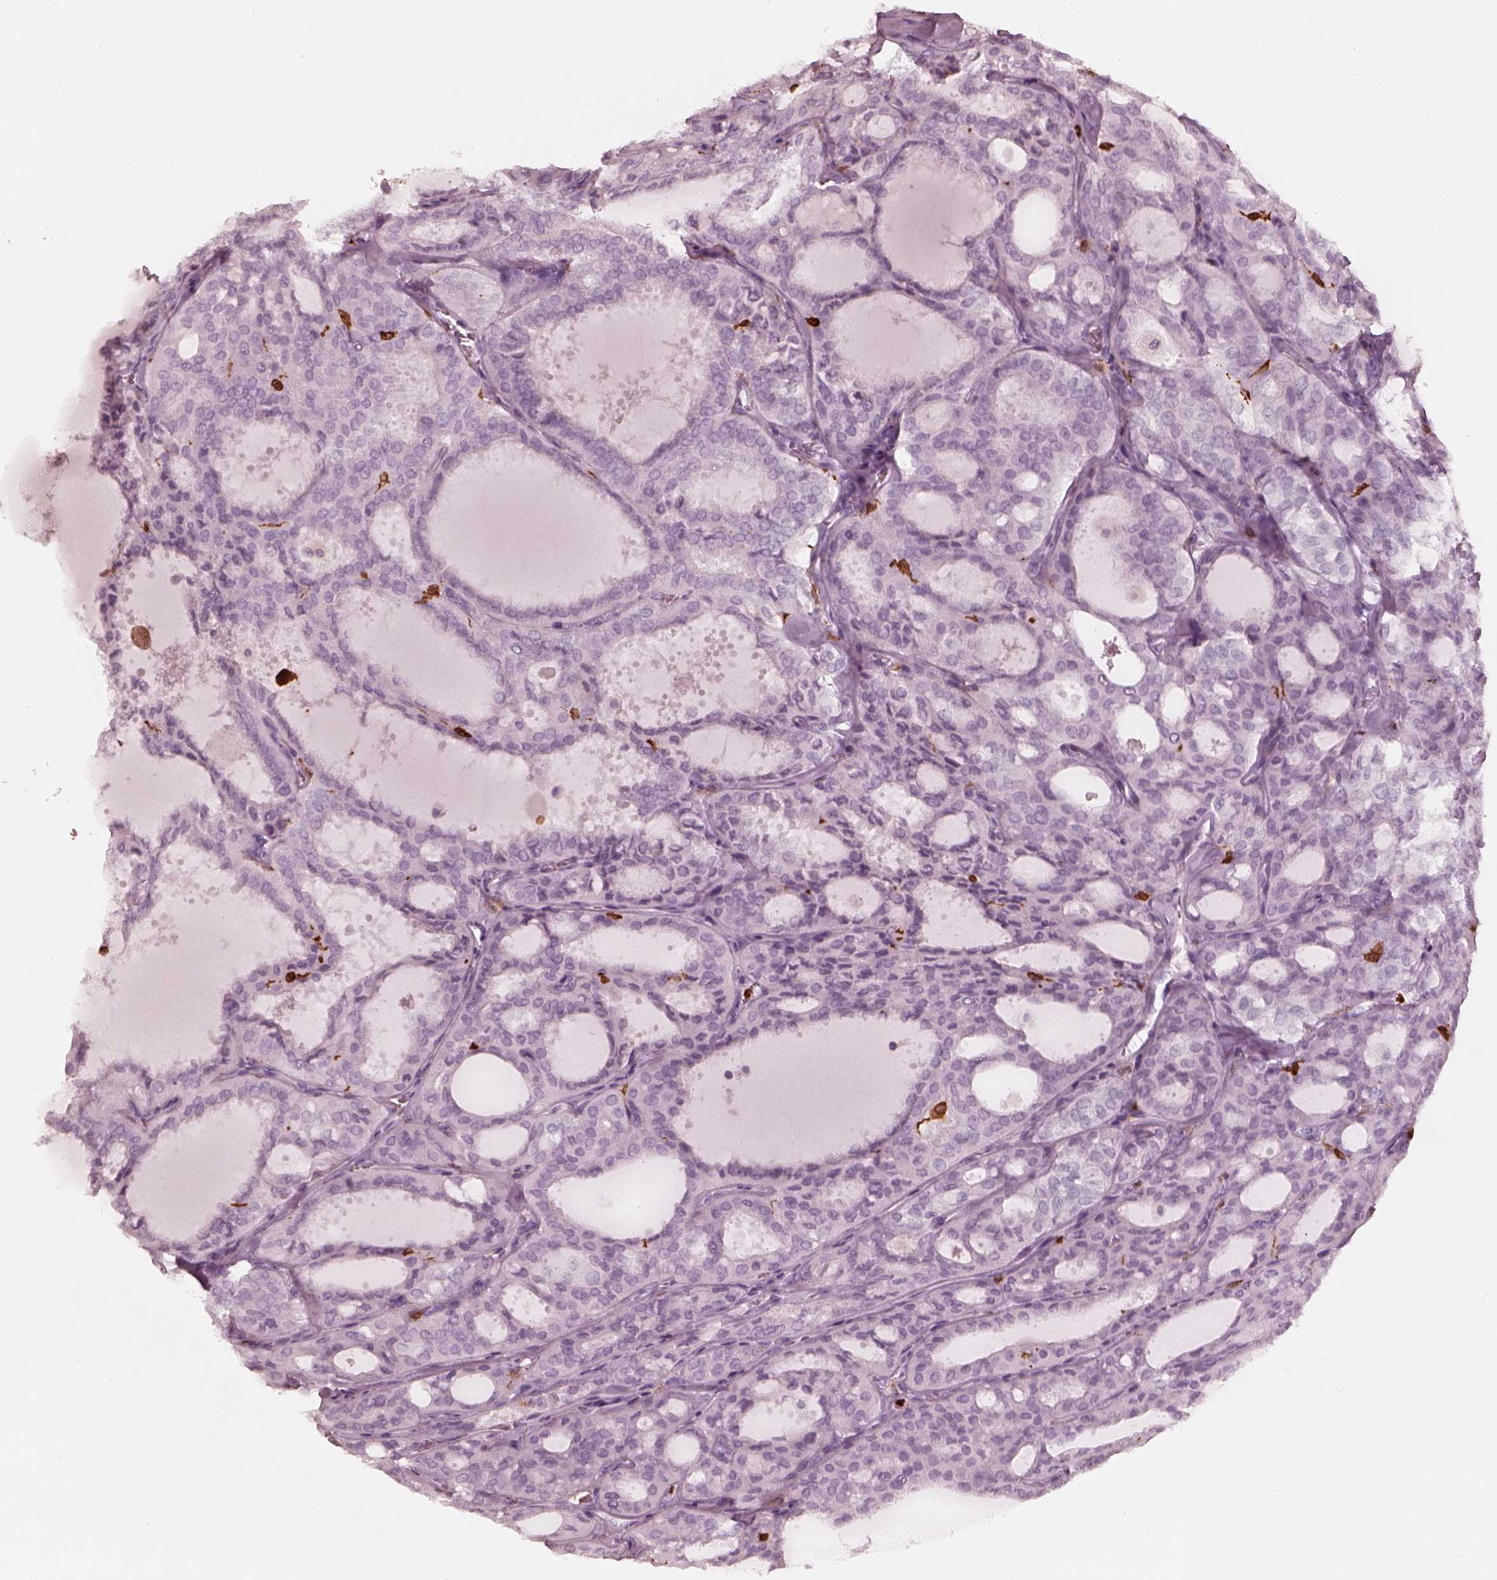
{"staining": {"intensity": "negative", "quantity": "none", "location": "none"}, "tissue": "thyroid cancer", "cell_type": "Tumor cells", "image_type": "cancer", "snomed": [{"axis": "morphology", "description": "Follicular adenoma carcinoma, NOS"}, {"axis": "topography", "description": "Thyroid gland"}], "caption": "This is a histopathology image of IHC staining of thyroid cancer, which shows no positivity in tumor cells.", "gene": "ALOX5", "patient": {"sex": "male", "age": 75}}